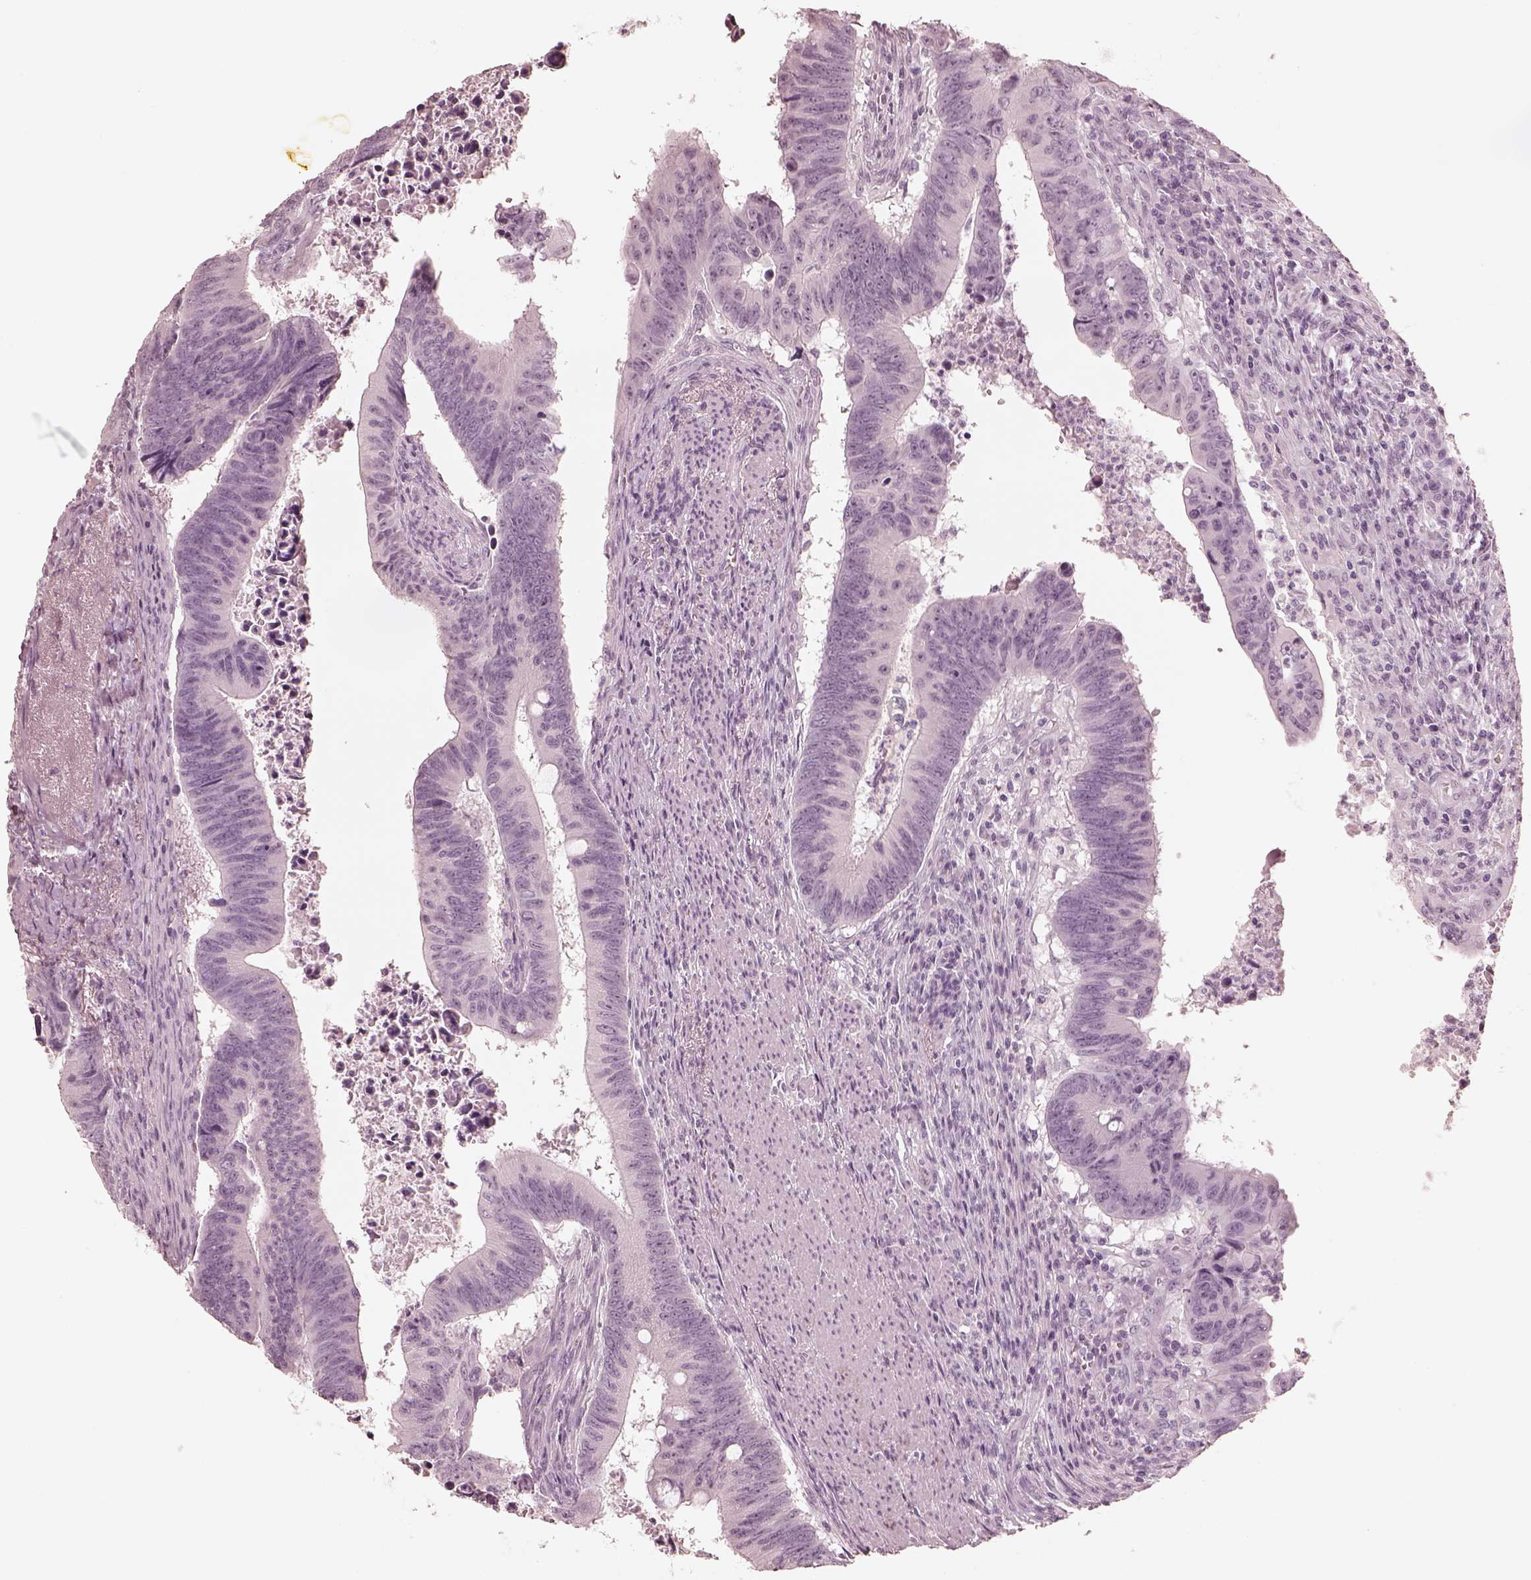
{"staining": {"intensity": "negative", "quantity": "none", "location": "none"}, "tissue": "colorectal cancer", "cell_type": "Tumor cells", "image_type": "cancer", "snomed": [{"axis": "morphology", "description": "Adenocarcinoma, NOS"}, {"axis": "topography", "description": "Colon"}], "caption": "Immunohistochemistry photomicrograph of colorectal adenocarcinoma stained for a protein (brown), which exhibits no positivity in tumor cells.", "gene": "CALR3", "patient": {"sex": "female", "age": 87}}